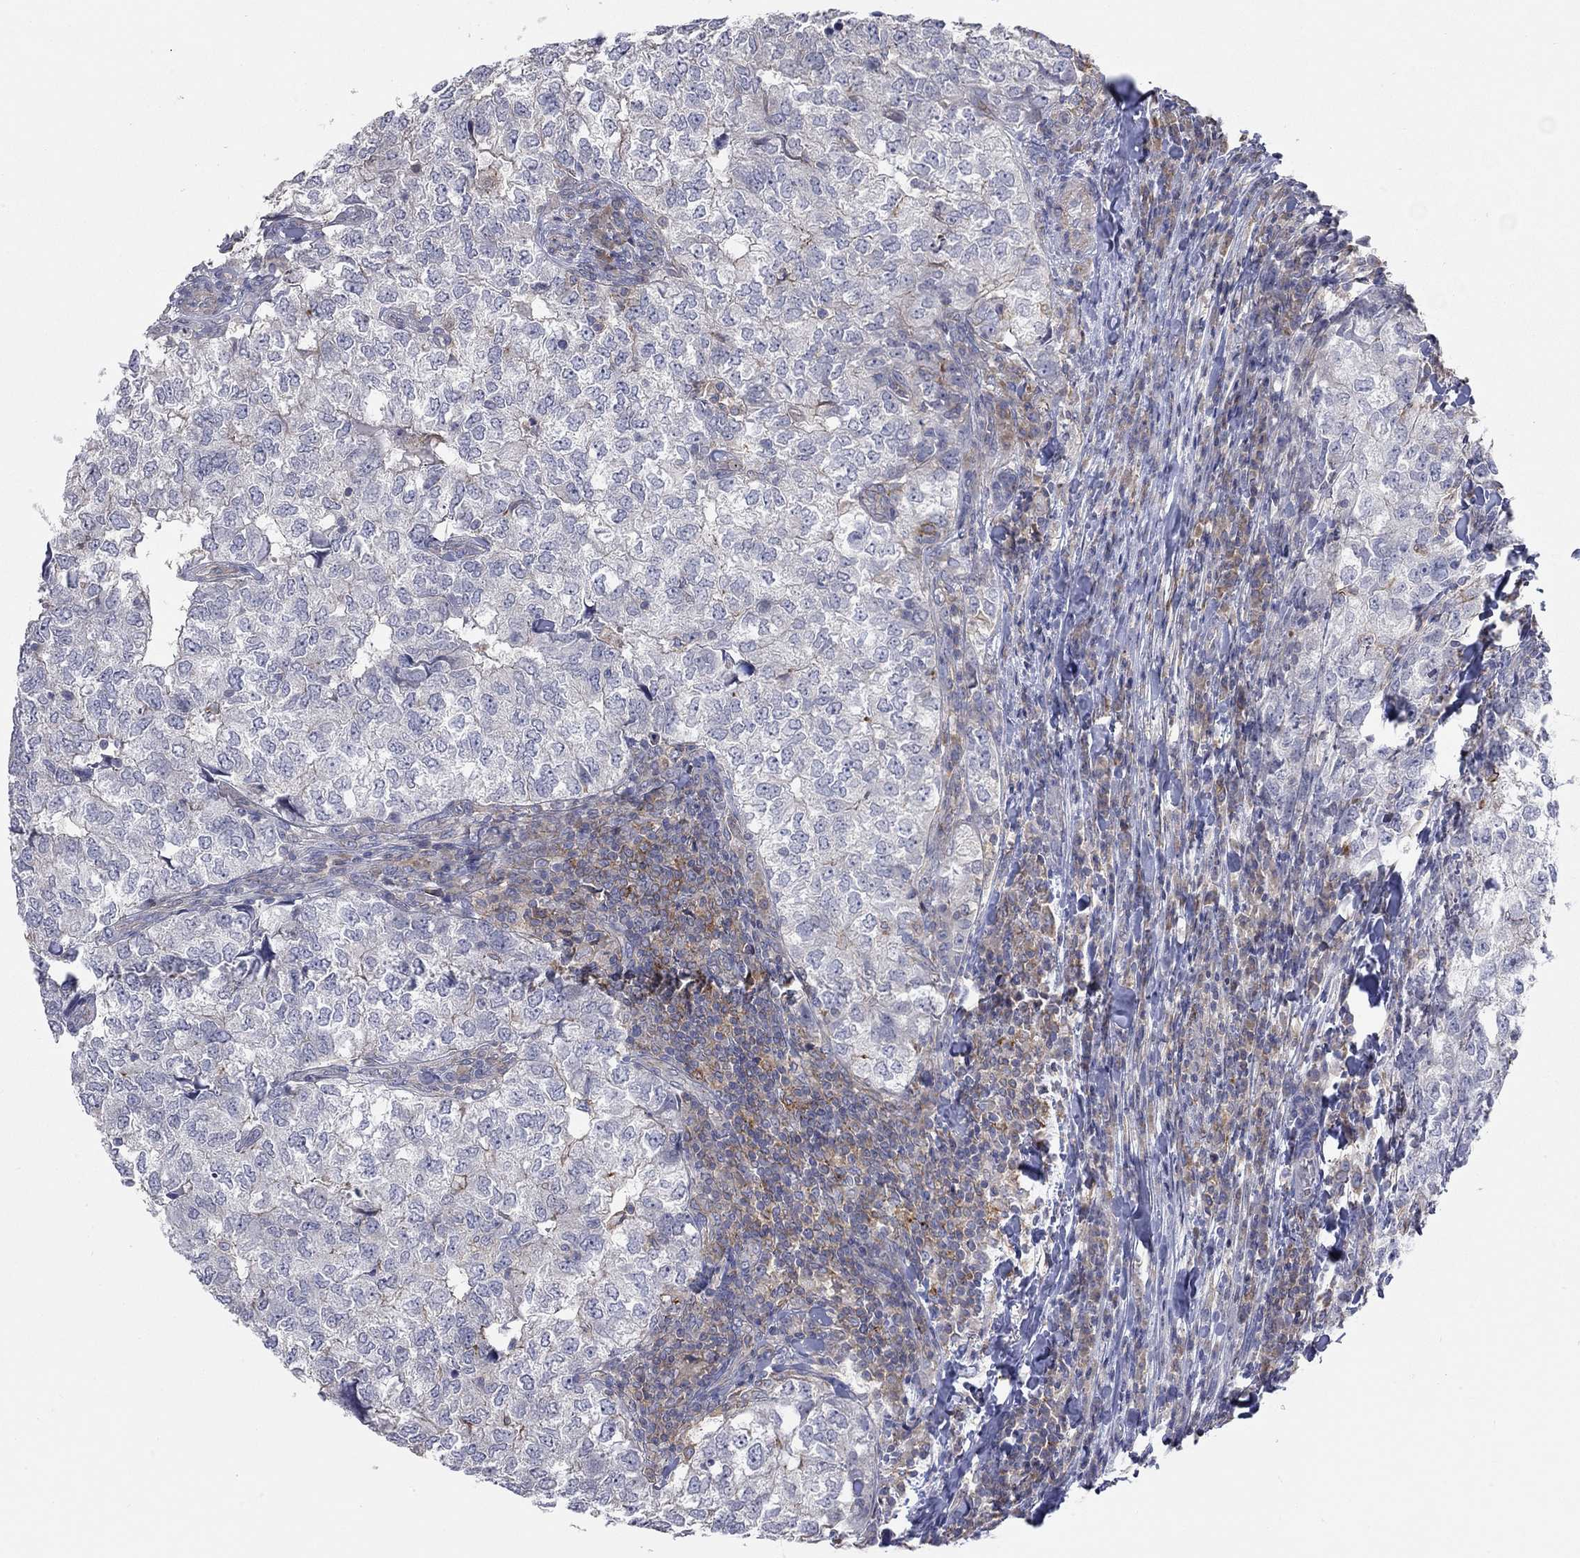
{"staining": {"intensity": "strong", "quantity": "<25%", "location": "cytoplasmic/membranous"}, "tissue": "breast cancer", "cell_type": "Tumor cells", "image_type": "cancer", "snomed": [{"axis": "morphology", "description": "Duct carcinoma"}, {"axis": "topography", "description": "Breast"}], "caption": "Breast cancer (invasive ductal carcinoma) stained with immunohistochemistry (IHC) reveals strong cytoplasmic/membranous positivity in approximately <25% of tumor cells. (DAB (3,3'-diaminobenzidine) IHC, brown staining for protein, blue staining for nuclei).", "gene": "PCDHGA10", "patient": {"sex": "female", "age": 30}}